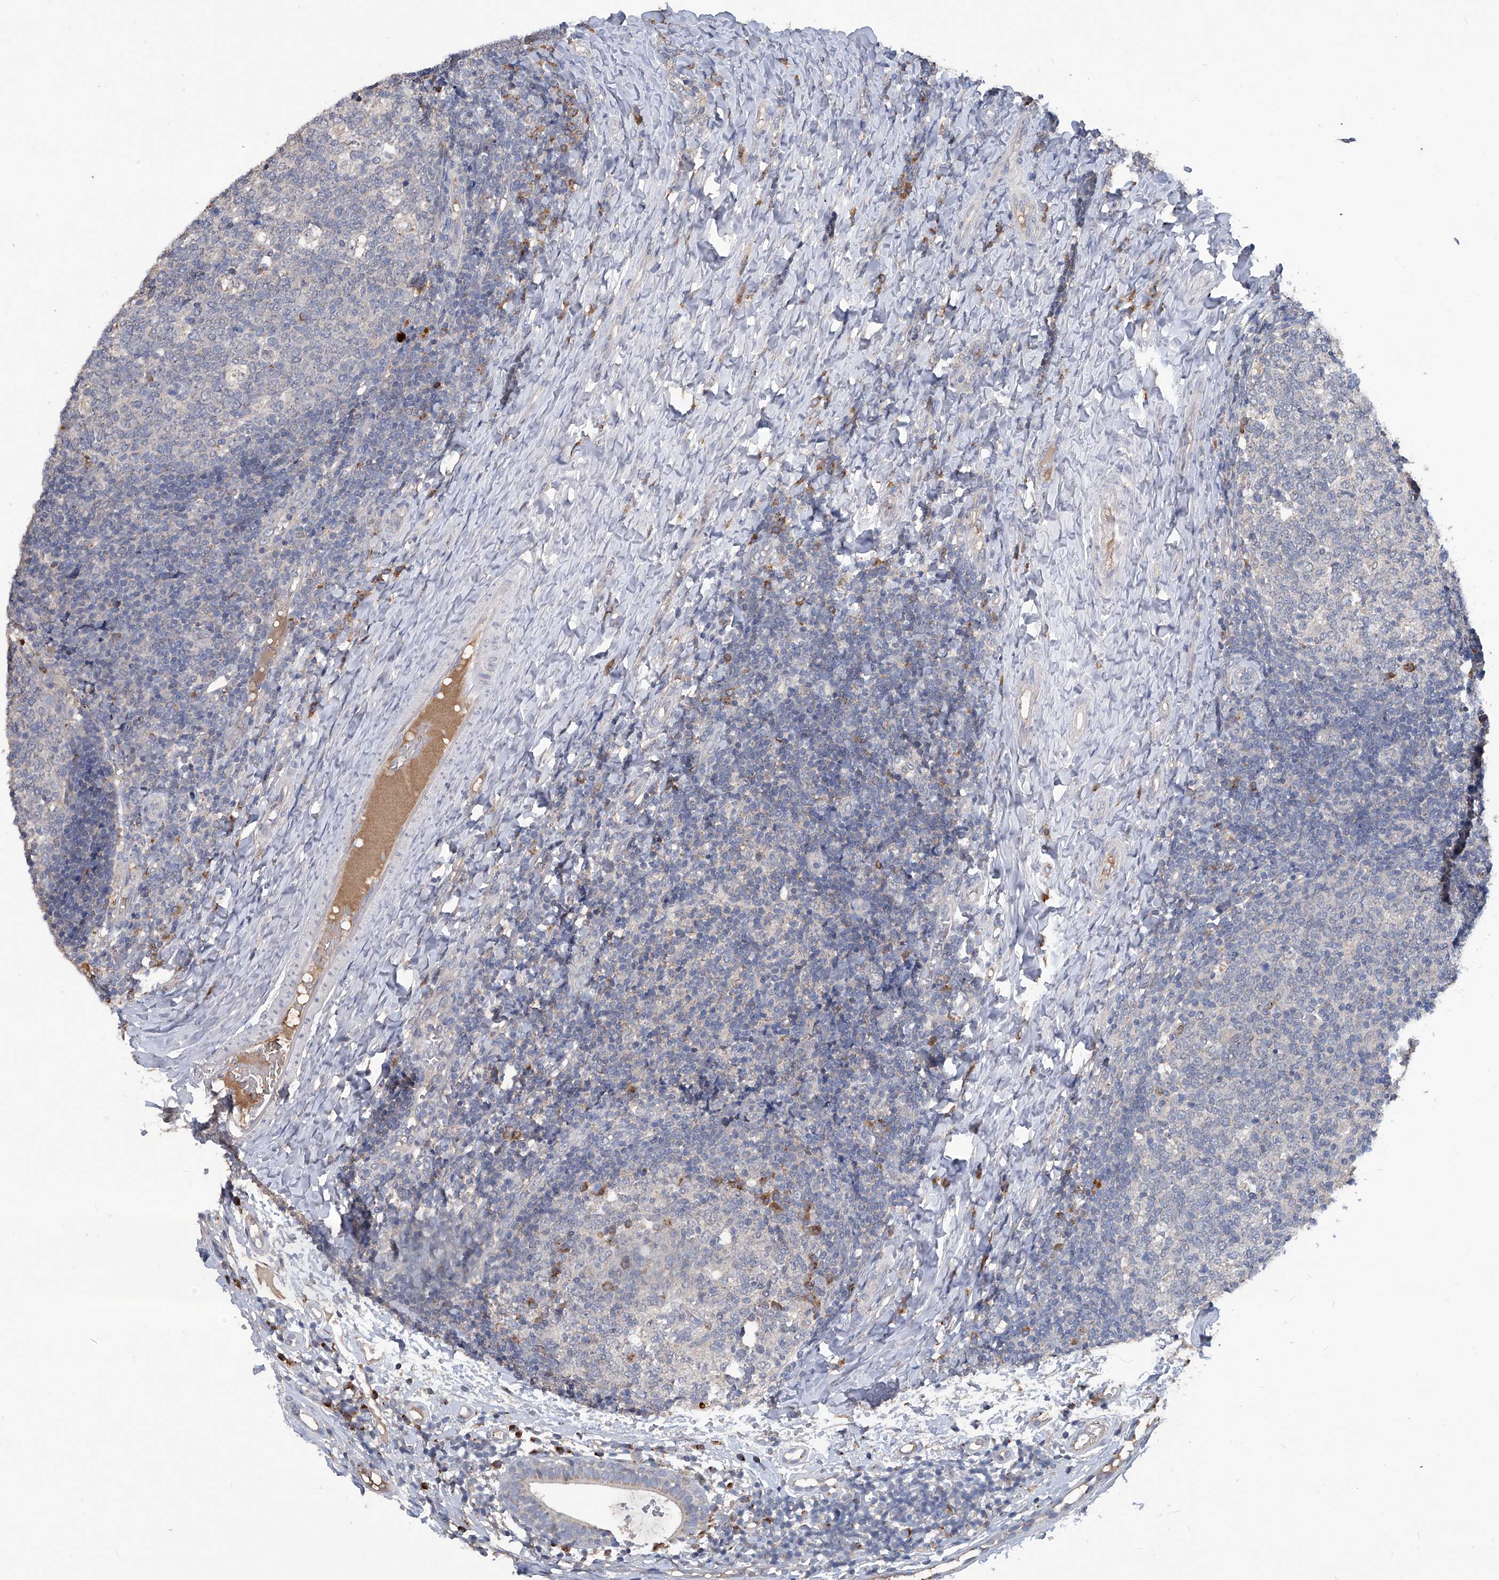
{"staining": {"intensity": "negative", "quantity": "none", "location": "none"}, "tissue": "tonsil", "cell_type": "Germinal center cells", "image_type": "normal", "snomed": [{"axis": "morphology", "description": "Normal tissue, NOS"}, {"axis": "topography", "description": "Tonsil"}], "caption": "A high-resolution photomicrograph shows immunohistochemistry staining of normal tonsil, which shows no significant staining in germinal center cells.", "gene": "PCSK5", "patient": {"sex": "female", "age": 19}}